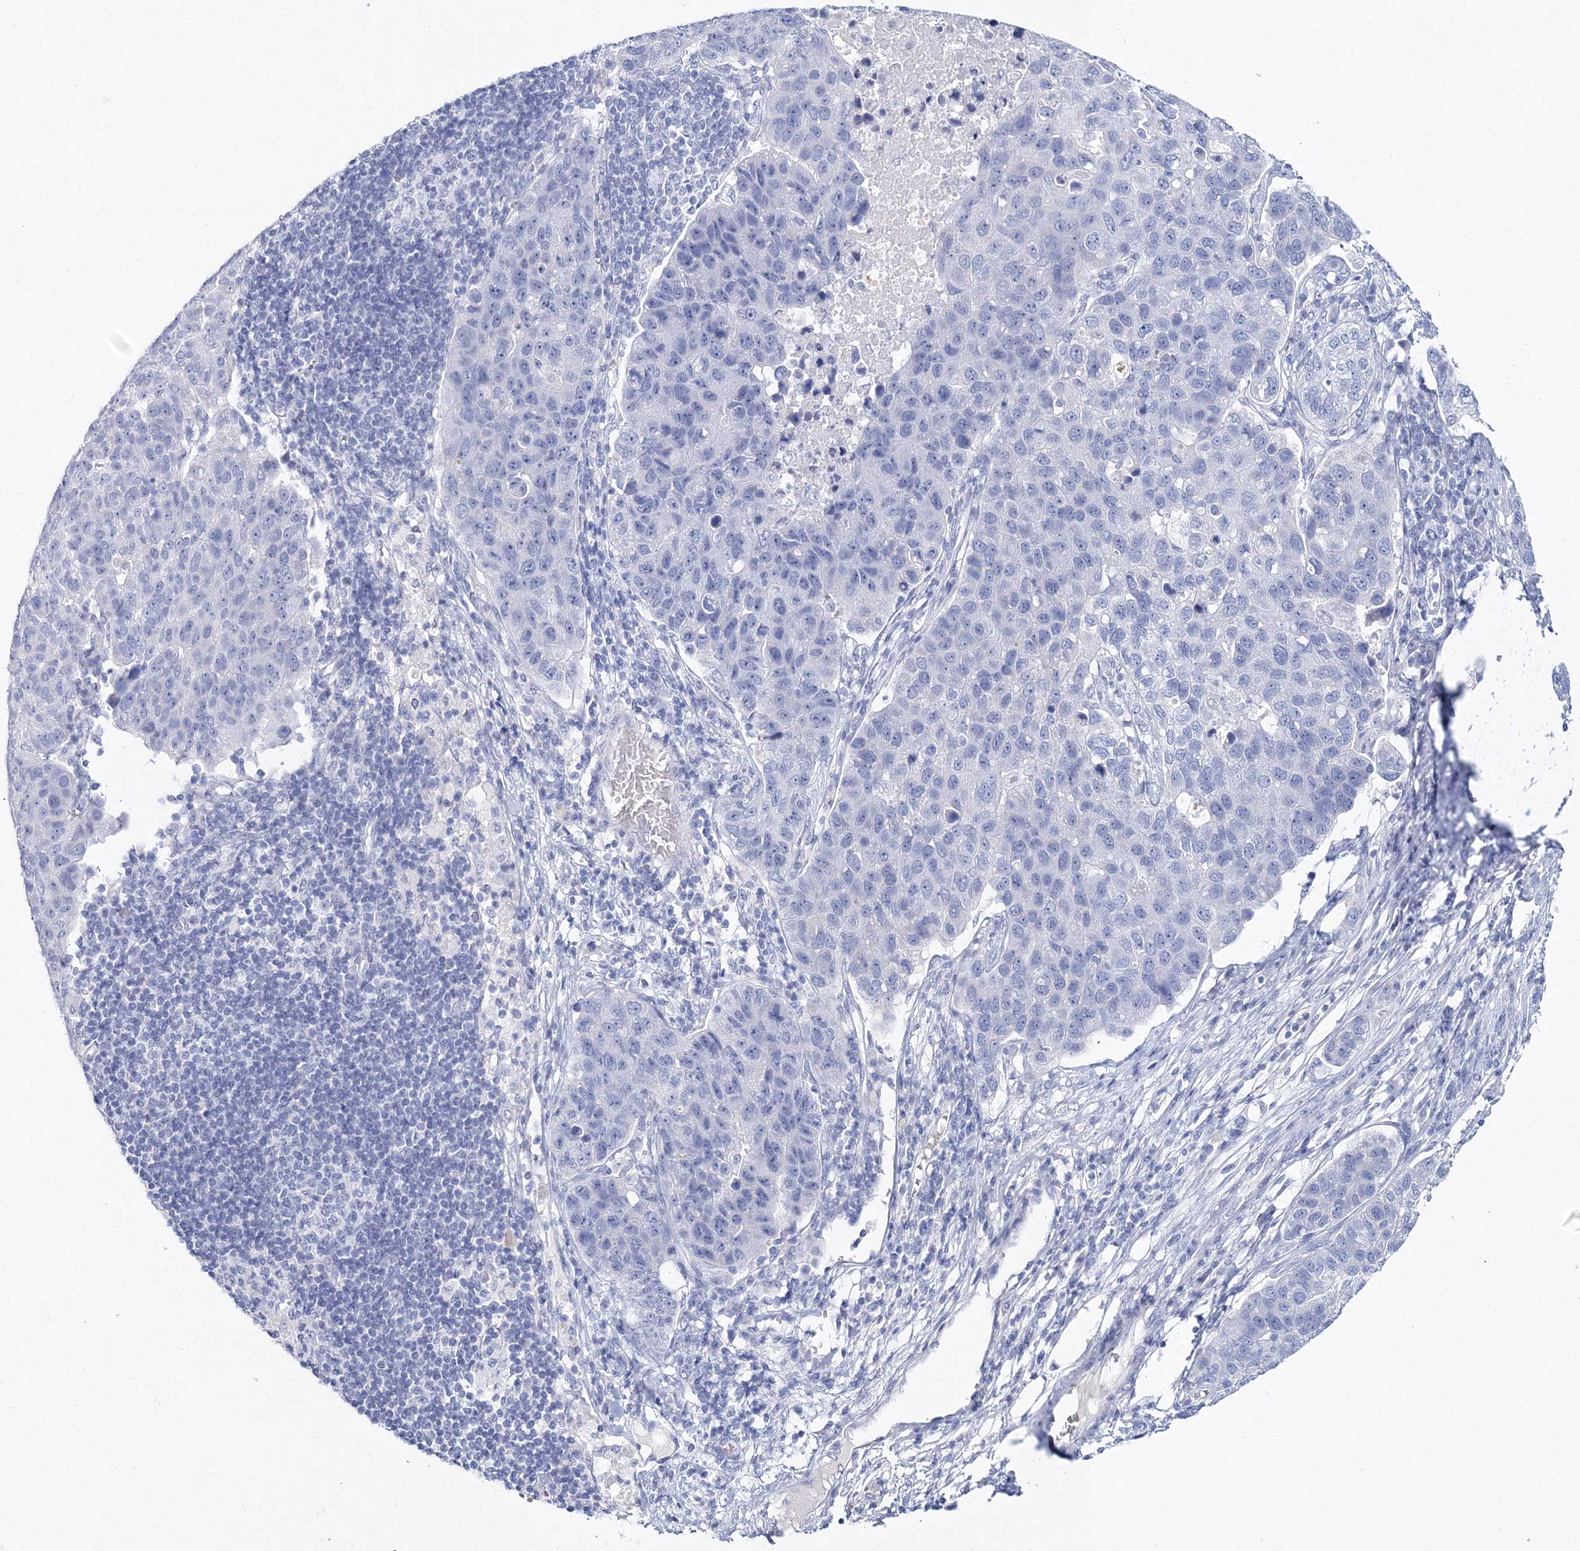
{"staining": {"intensity": "negative", "quantity": "none", "location": "none"}, "tissue": "pancreatic cancer", "cell_type": "Tumor cells", "image_type": "cancer", "snomed": [{"axis": "morphology", "description": "Adenocarcinoma, NOS"}, {"axis": "topography", "description": "Pancreas"}], "caption": "This is an IHC photomicrograph of pancreatic cancer (adenocarcinoma). There is no staining in tumor cells.", "gene": "MYOZ2", "patient": {"sex": "female", "age": 61}}